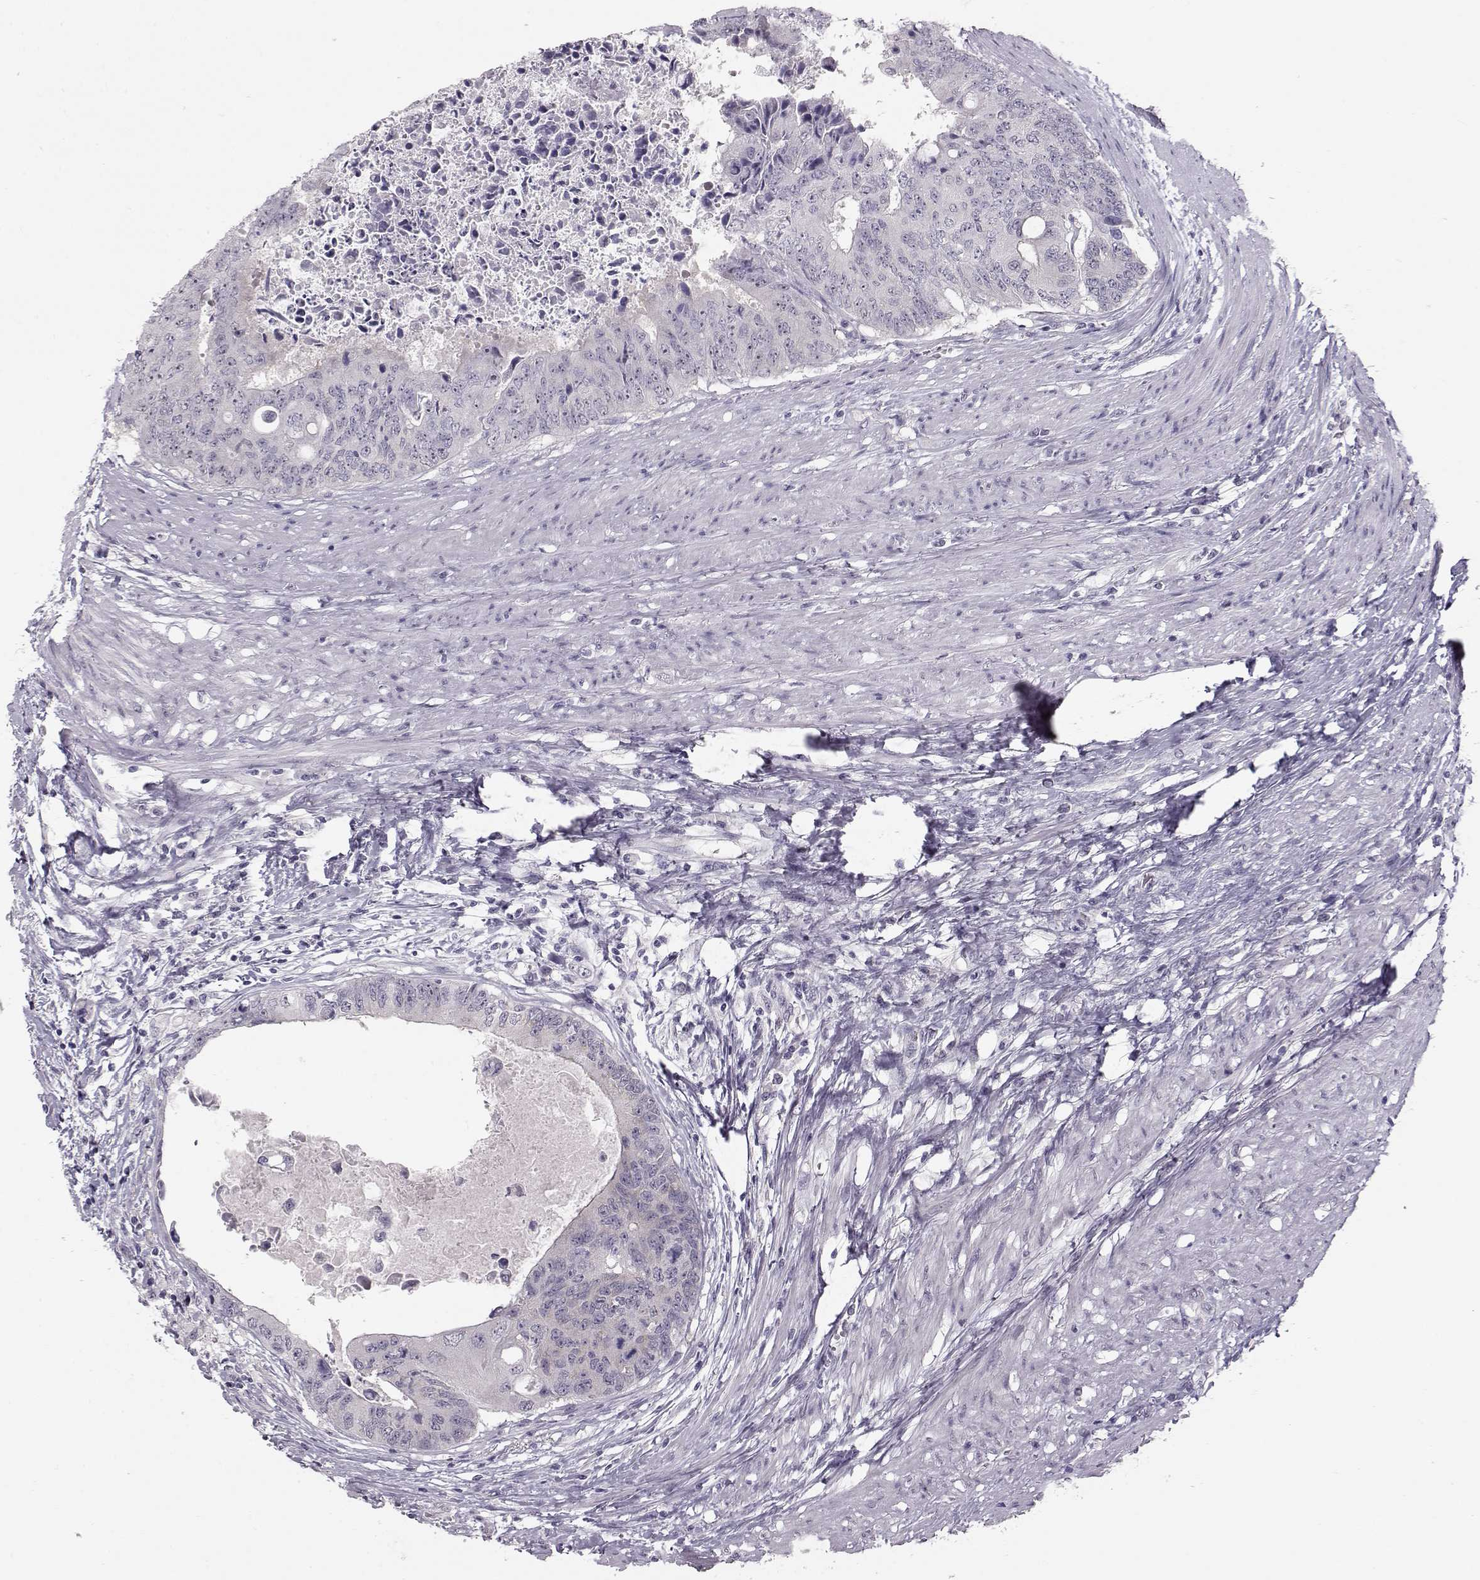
{"staining": {"intensity": "negative", "quantity": "none", "location": "none"}, "tissue": "colorectal cancer", "cell_type": "Tumor cells", "image_type": "cancer", "snomed": [{"axis": "morphology", "description": "Adenocarcinoma, NOS"}, {"axis": "topography", "description": "Rectum"}], "caption": "This photomicrograph is of colorectal cancer stained with immunohistochemistry to label a protein in brown with the nuclei are counter-stained blue. There is no staining in tumor cells.", "gene": "FAM205A", "patient": {"sex": "male", "age": 59}}